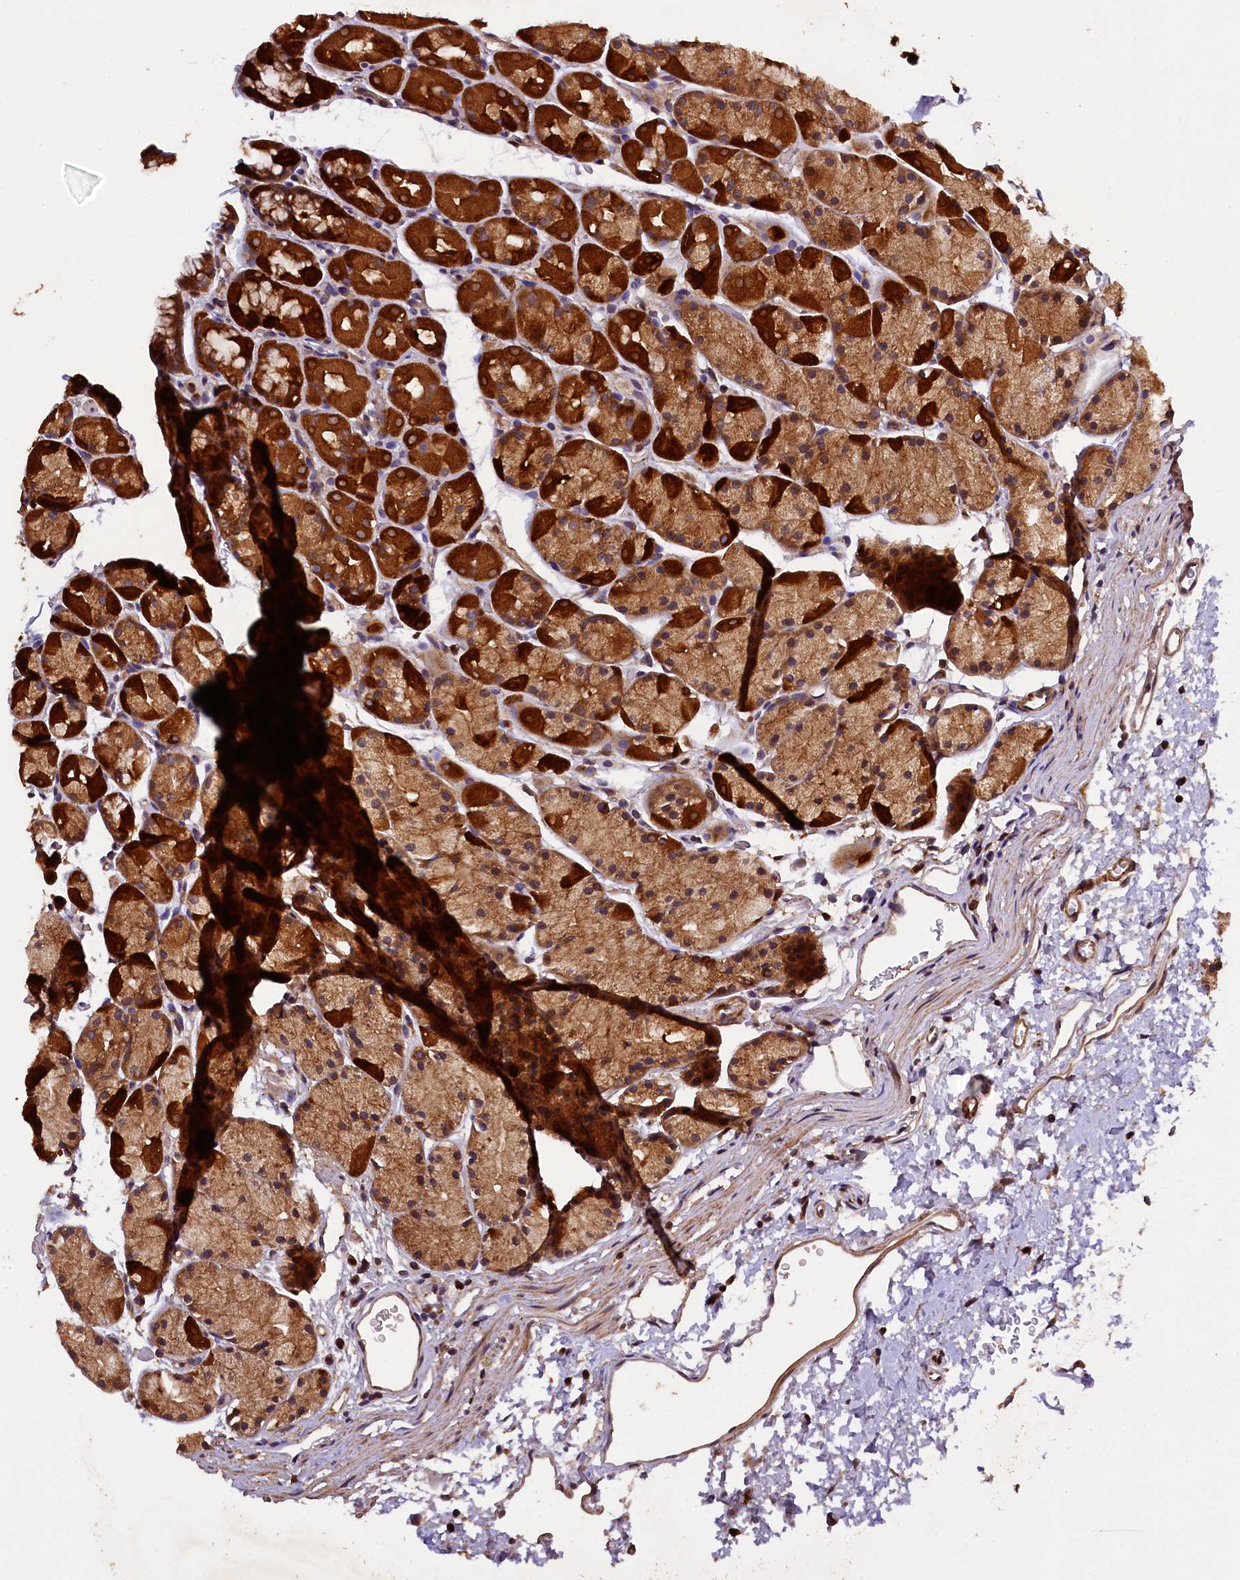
{"staining": {"intensity": "strong", "quantity": ">75%", "location": "cytoplasmic/membranous"}, "tissue": "stomach", "cell_type": "Glandular cells", "image_type": "normal", "snomed": [{"axis": "morphology", "description": "Normal tissue, NOS"}, {"axis": "topography", "description": "Stomach, upper"}, {"axis": "topography", "description": "Stomach"}], "caption": "About >75% of glandular cells in unremarkable human stomach display strong cytoplasmic/membranous protein positivity as visualized by brown immunohistochemical staining.", "gene": "KLC2", "patient": {"sex": "male", "age": 47}}